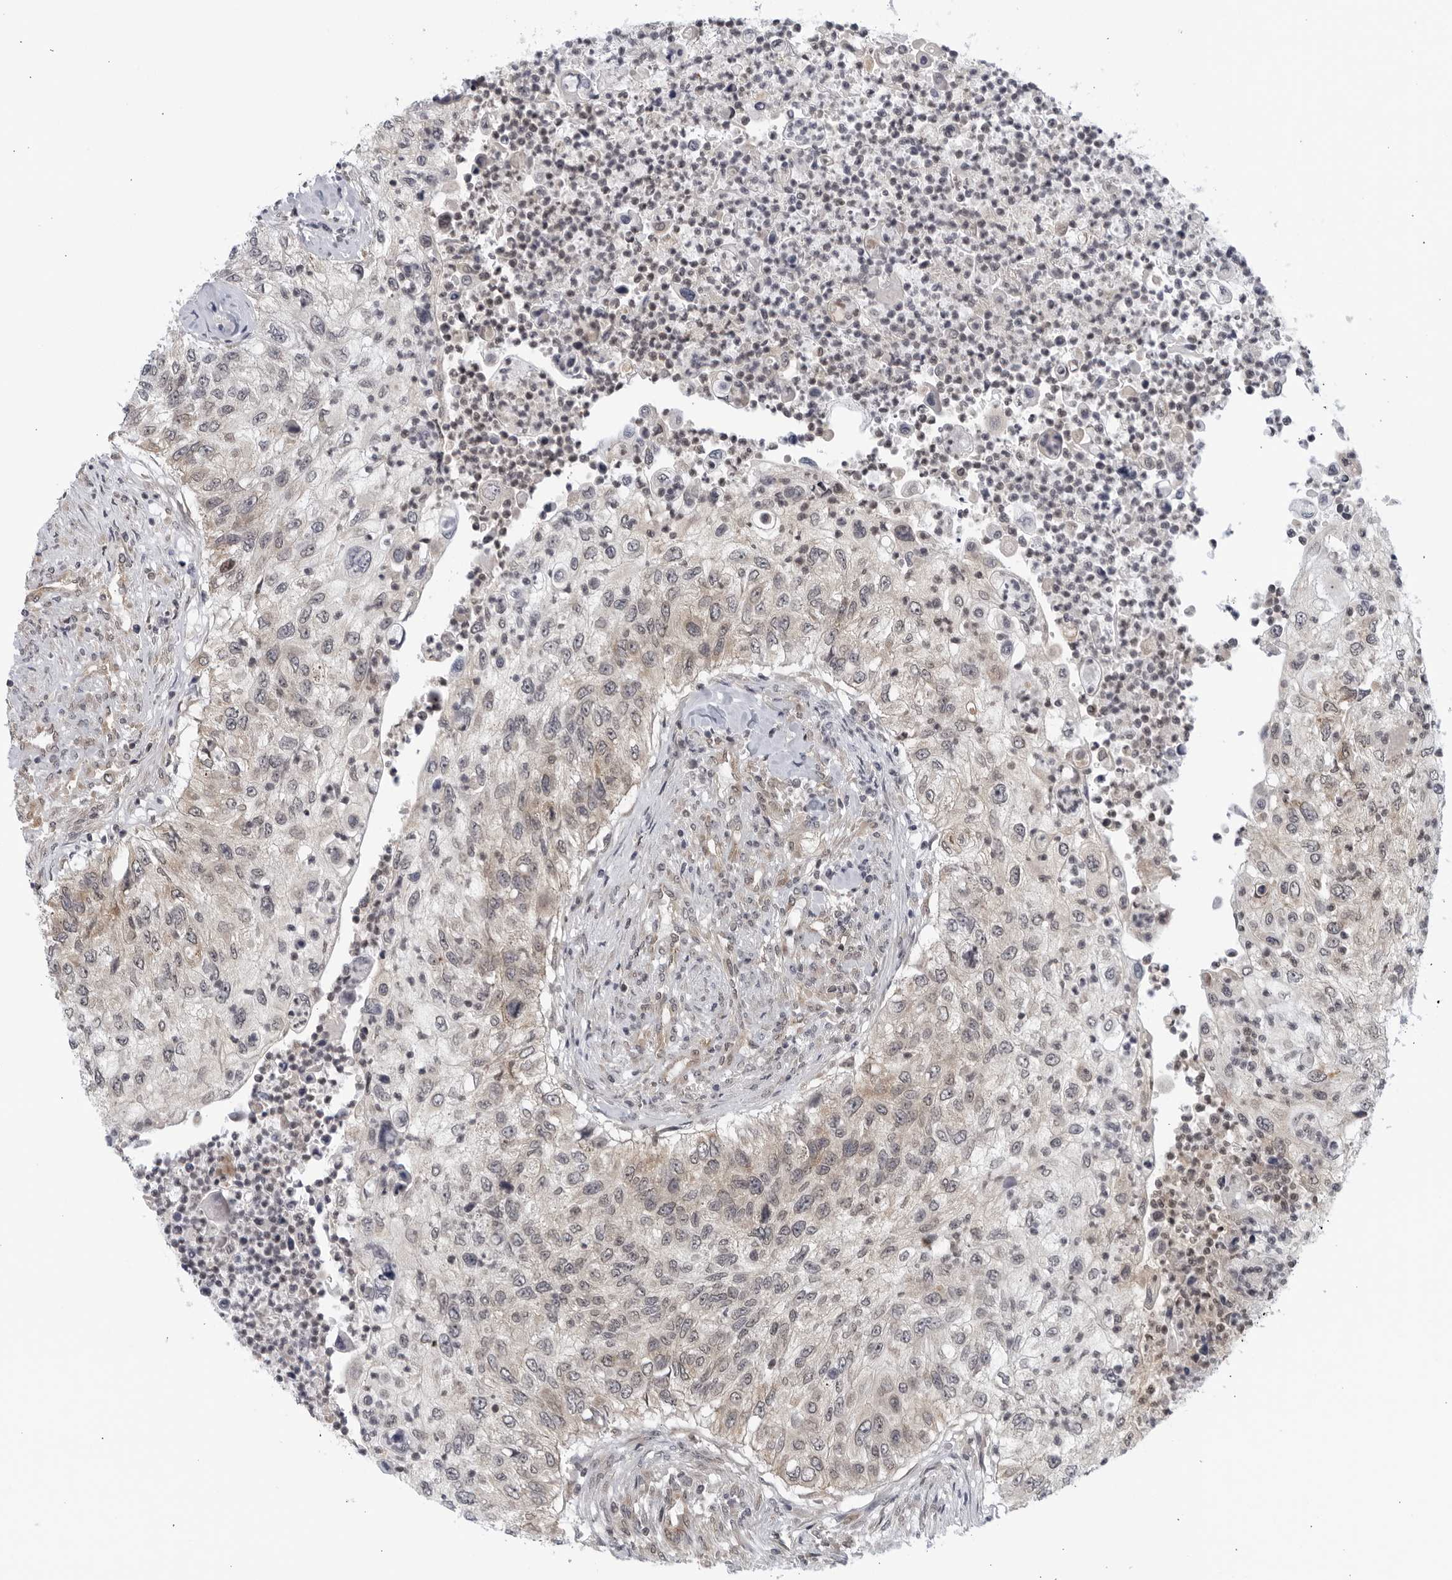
{"staining": {"intensity": "weak", "quantity": "25%-75%", "location": "cytoplasmic/membranous"}, "tissue": "urothelial cancer", "cell_type": "Tumor cells", "image_type": "cancer", "snomed": [{"axis": "morphology", "description": "Urothelial carcinoma, High grade"}, {"axis": "topography", "description": "Urinary bladder"}], "caption": "Brown immunohistochemical staining in high-grade urothelial carcinoma demonstrates weak cytoplasmic/membranous staining in about 25%-75% of tumor cells.", "gene": "RC3H1", "patient": {"sex": "female", "age": 60}}